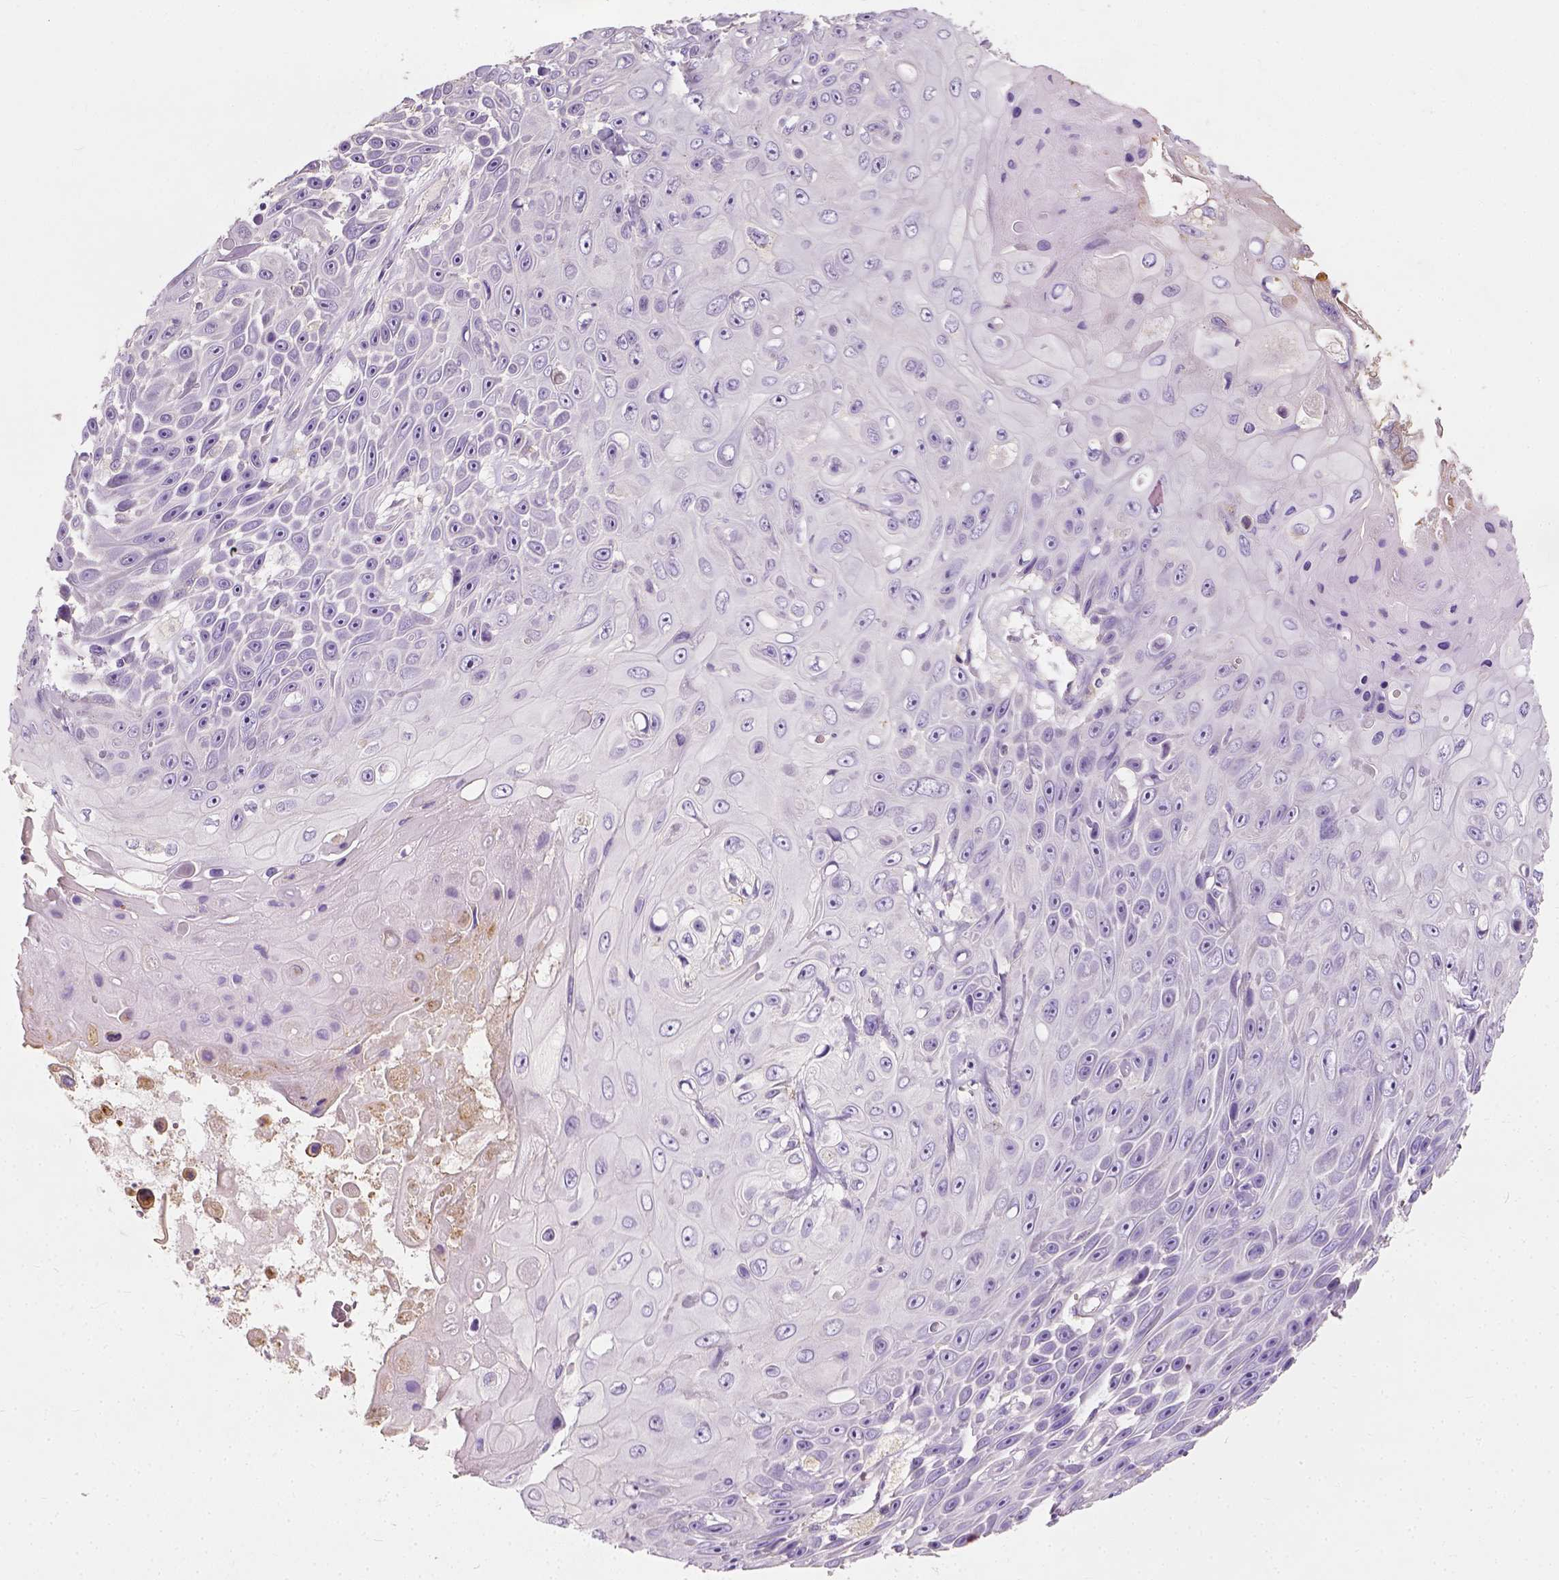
{"staining": {"intensity": "negative", "quantity": "none", "location": "none"}, "tissue": "skin cancer", "cell_type": "Tumor cells", "image_type": "cancer", "snomed": [{"axis": "morphology", "description": "Squamous cell carcinoma, NOS"}, {"axis": "topography", "description": "Skin"}], "caption": "The immunohistochemistry (IHC) histopathology image has no significant positivity in tumor cells of skin cancer tissue. (Immunohistochemistry, brightfield microscopy, high magnification).", "gene": "DHCR24", "patient": {"sex": "male", "age": 82}}